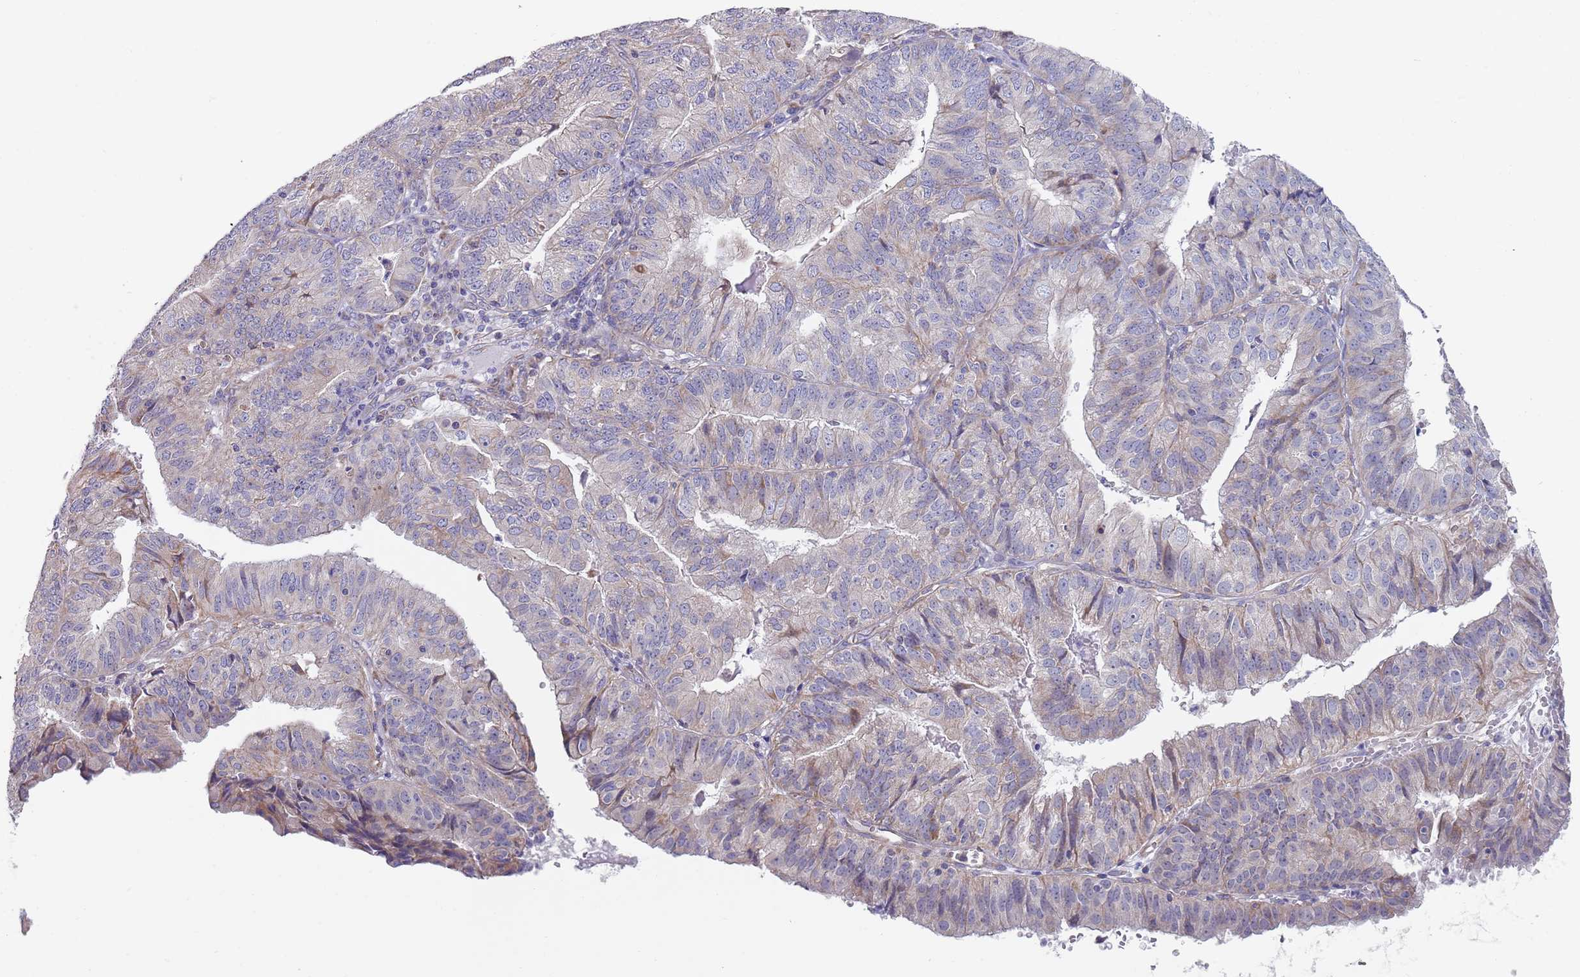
{"staining": {"intensity": "weak", "quantity": "<25%", "location": "cytoplasmic/membranous"}, "tissue": "endometrial cancer", "cell_type": "Tumor cells", "image_type": "cancer", "snomed": [{"axis": "morphology", "description": "Adenocarcinoma, NOS"}, {"axis": "topography", "description": "Endometrium"}], "caption": "Adenocarcinoma (endometrial) stained for a protein using IHC displays no expression tumor cells.", "gene": "PWWP3A", "patient": {"sex": "female", "age": 56}}